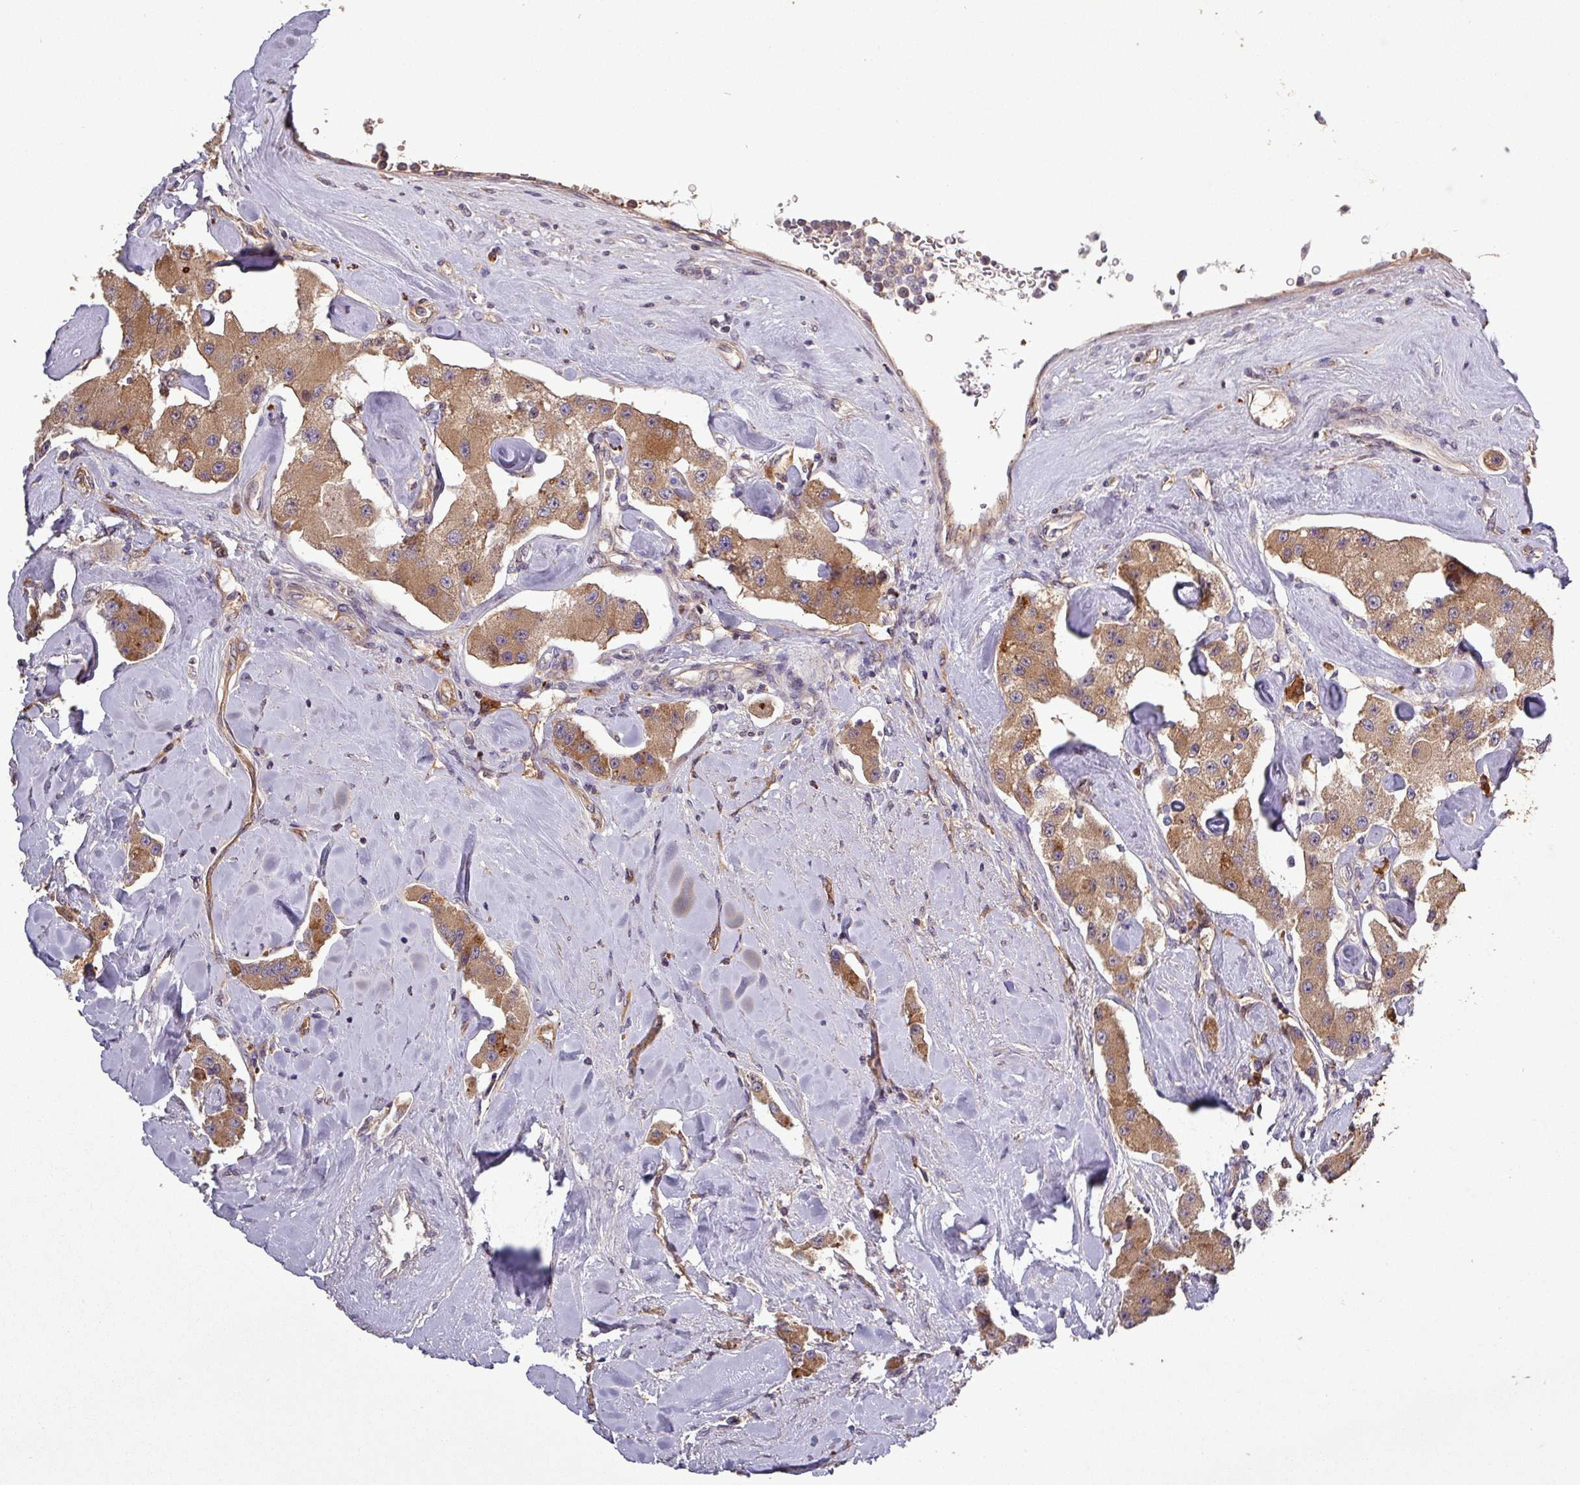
{"staining": {"intensity": "moderate", "quantity": ">75%", "location": "cytoplasmic/membranous"}, "tissue": "carcinoid", "cell_type": "Tumor cells", "image_type": "cancer", "snomed": [{"axis": "morphology", "description": "Carcinoid, malignant, NOS"}, {"axis": "topography", "description": "Pancreas"}], "caption": "Malignant carcinoid stained with a protein marker shows moderate staining in tumor cells.", "gene": "SIRPB2", "patient": {"sex": "male", "age": 41}}